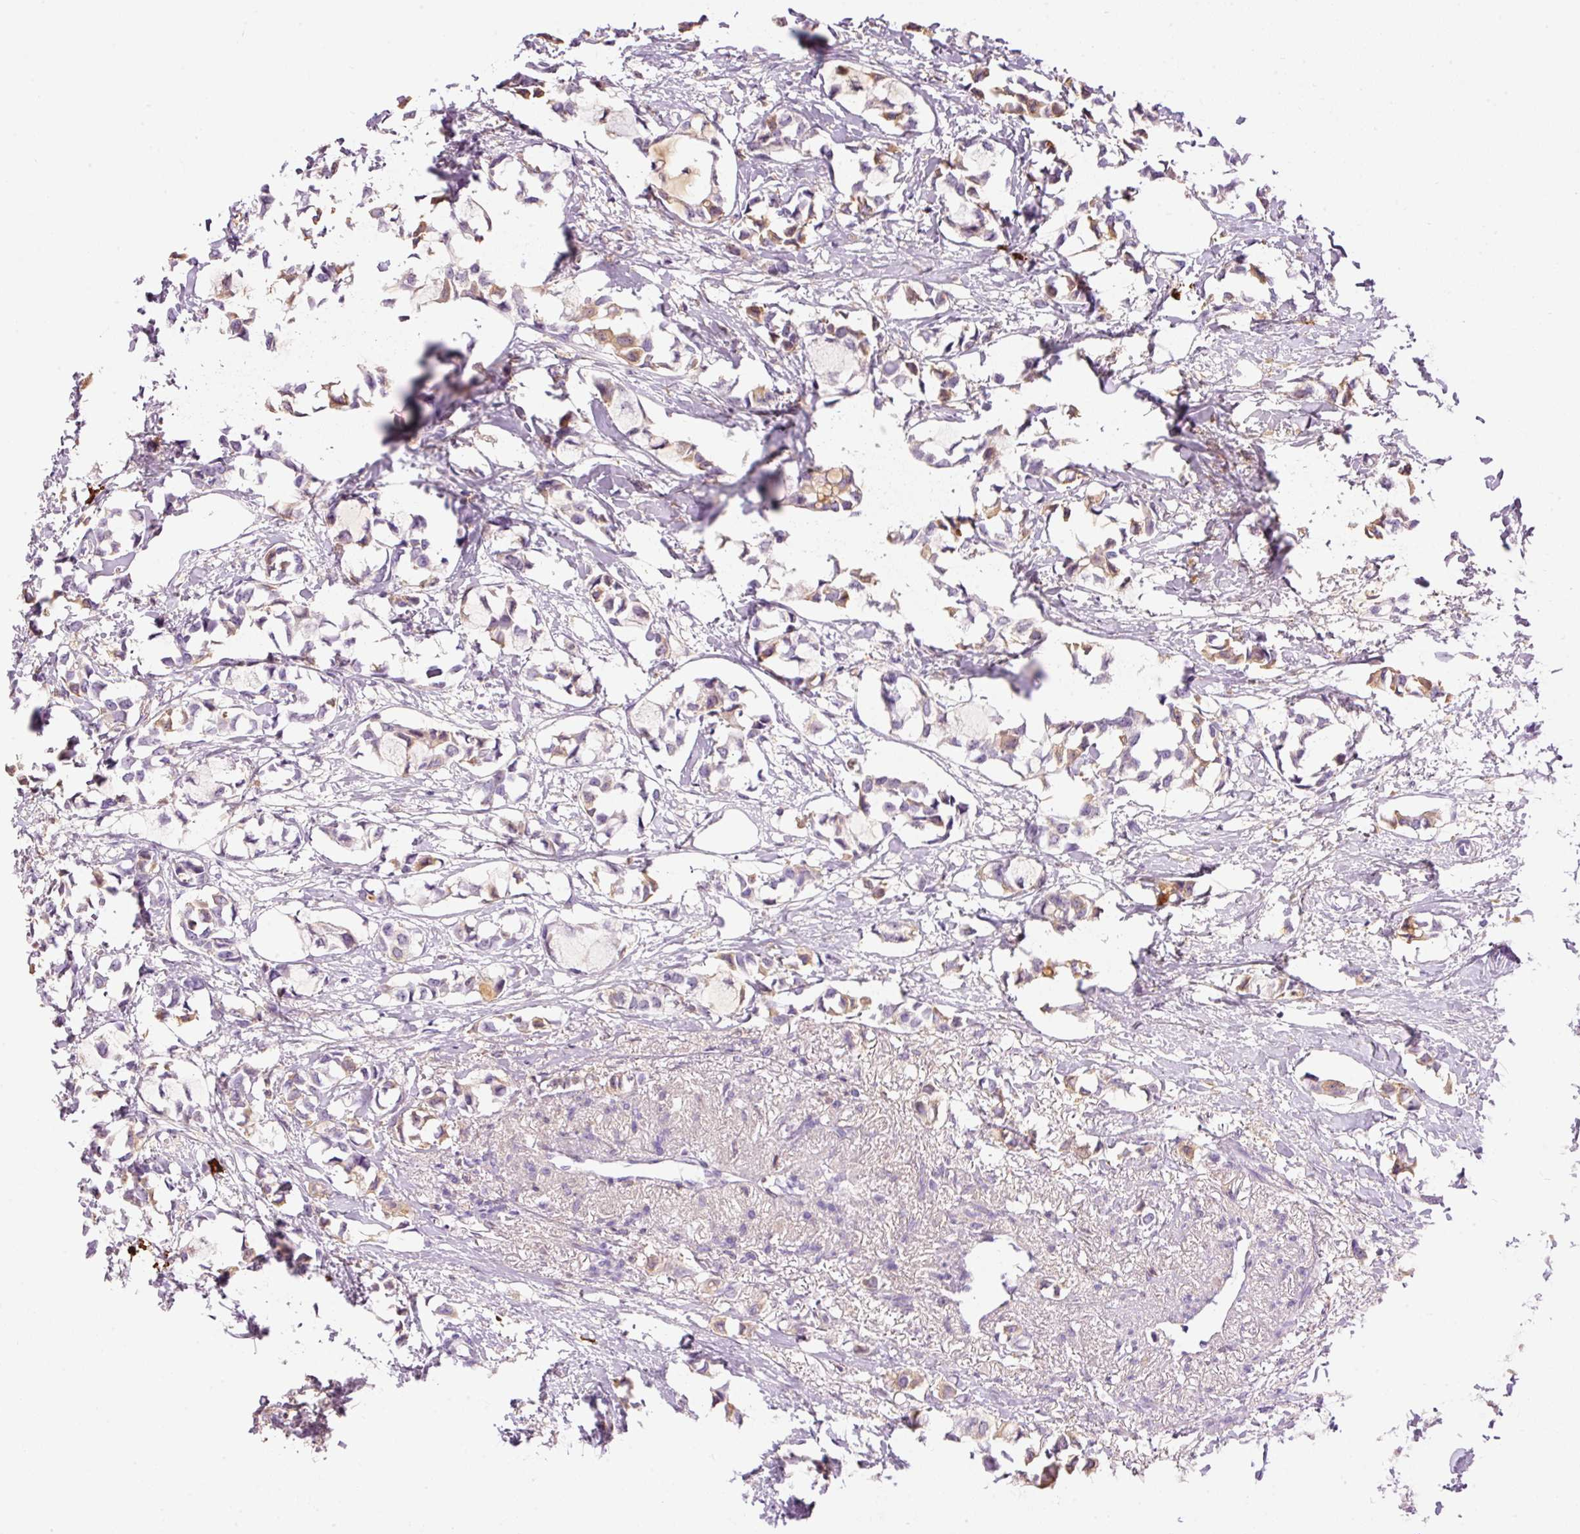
{"staining": {"intensity": "moderate", "quantity": "<25%", "location": "cytoplasmic/membranous"}, "tissue": "breast cancer", "cell_type": "Tumor cells", "image_type": "cancer", "snomed": [{"axis": "morphology", "description": "Duct carcinoma"}, {"axis": "topography", "description": "Breast"}], "caption": "Immunohistochemical staining of invasive ductal carcinoma (breast) exhibits moderate cytoplasmic/membranous protein staining in approximately <25% of tumor cells.", "gene": "PRPF38B", "patient": {"sex": "female", "age": 73}}